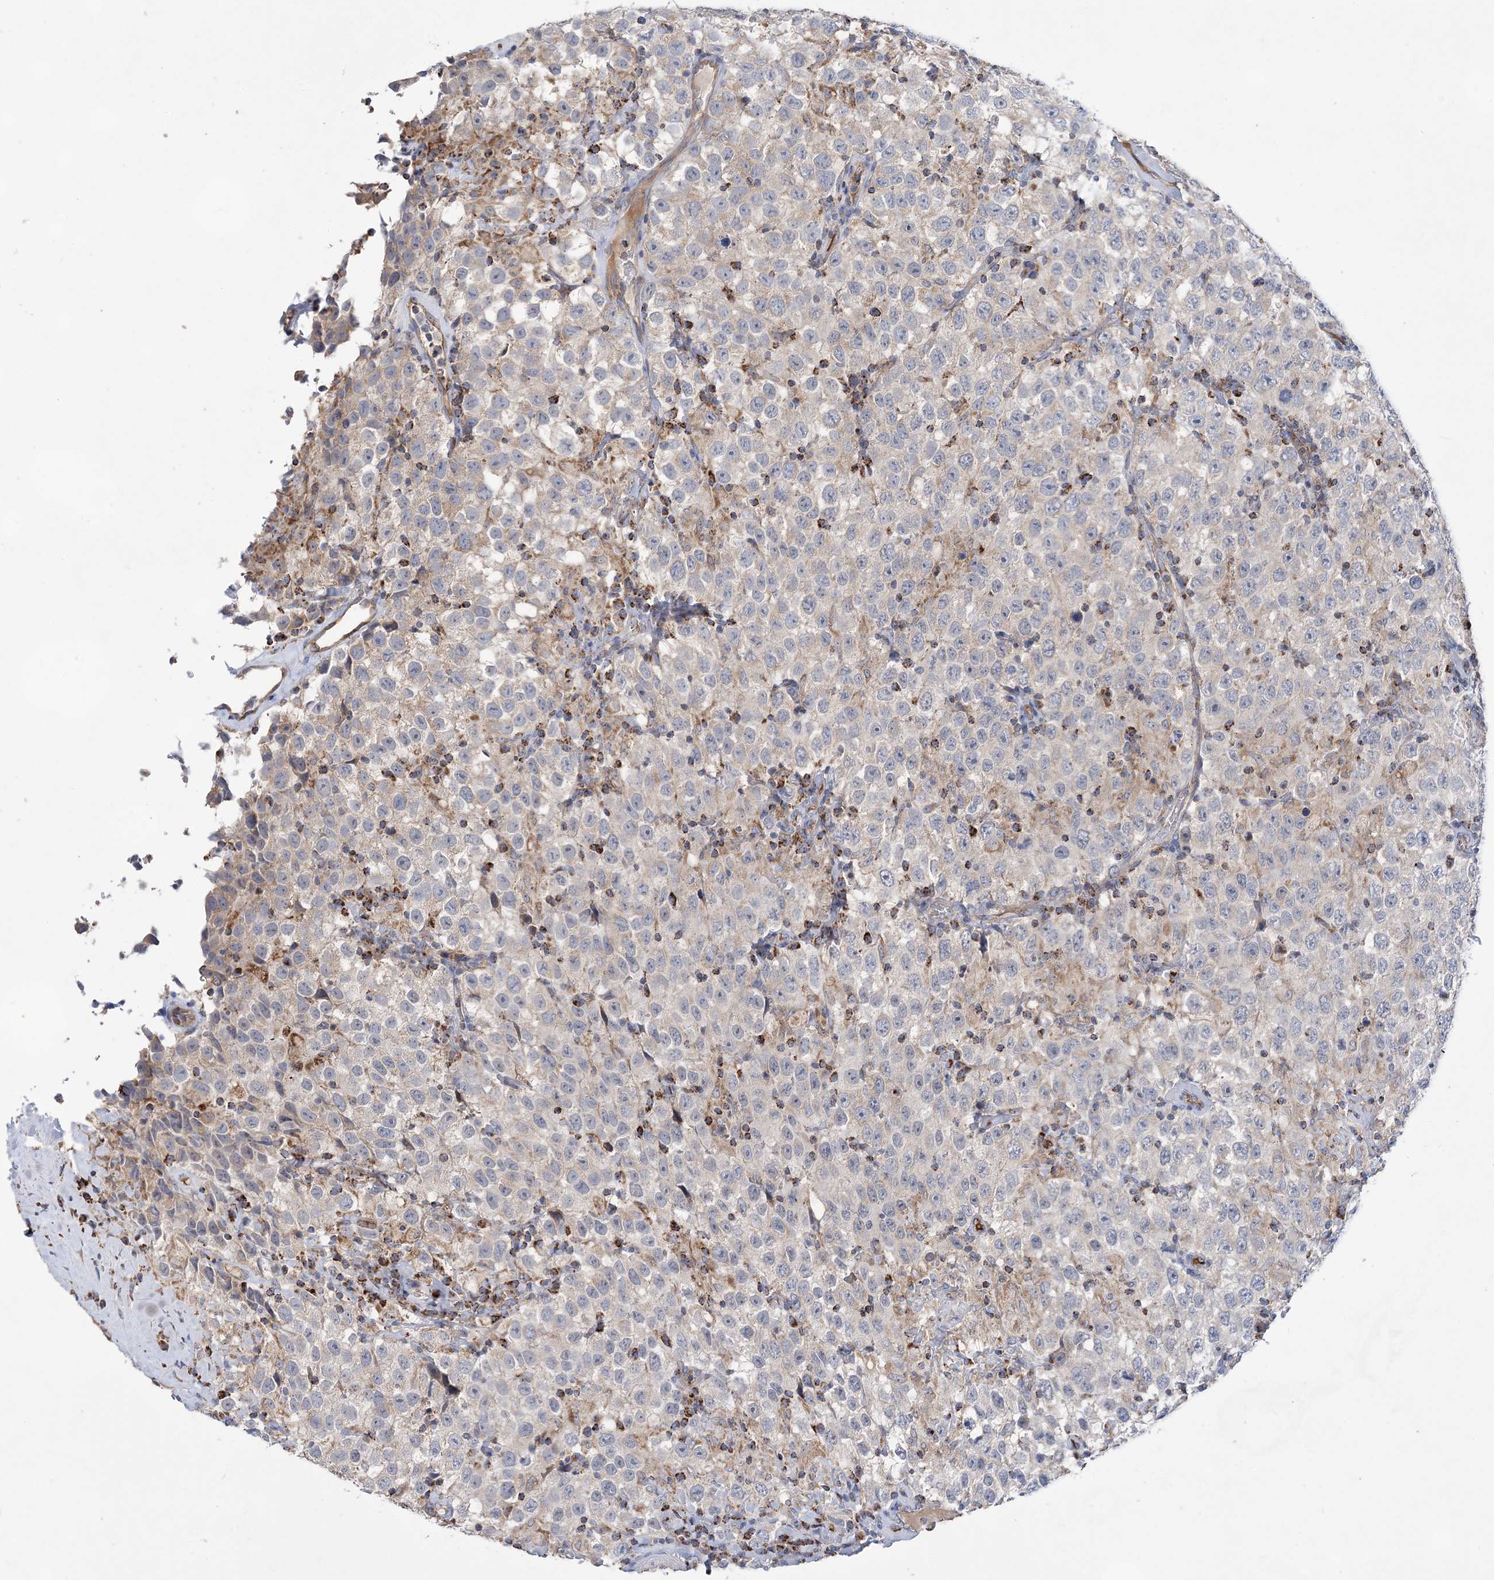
{"staining": {"intensity": "negative", "quantity": "none", "location": "none"}, "tissue": "testis cancer", "cell_type": "Tumor cells", "image_type": "cancer", "snomed": [{"axis": "morphology", "description": "Seminoma, NOS"}, {"axis": "topography", "description": "Testis"}], "caption": "DAB immunohistochemical staining of testis seminoma demonstrates no significant staining in tumor cells.", "gene": "TRAPPC13", "patient": {"sex": "male", "age": 41}}